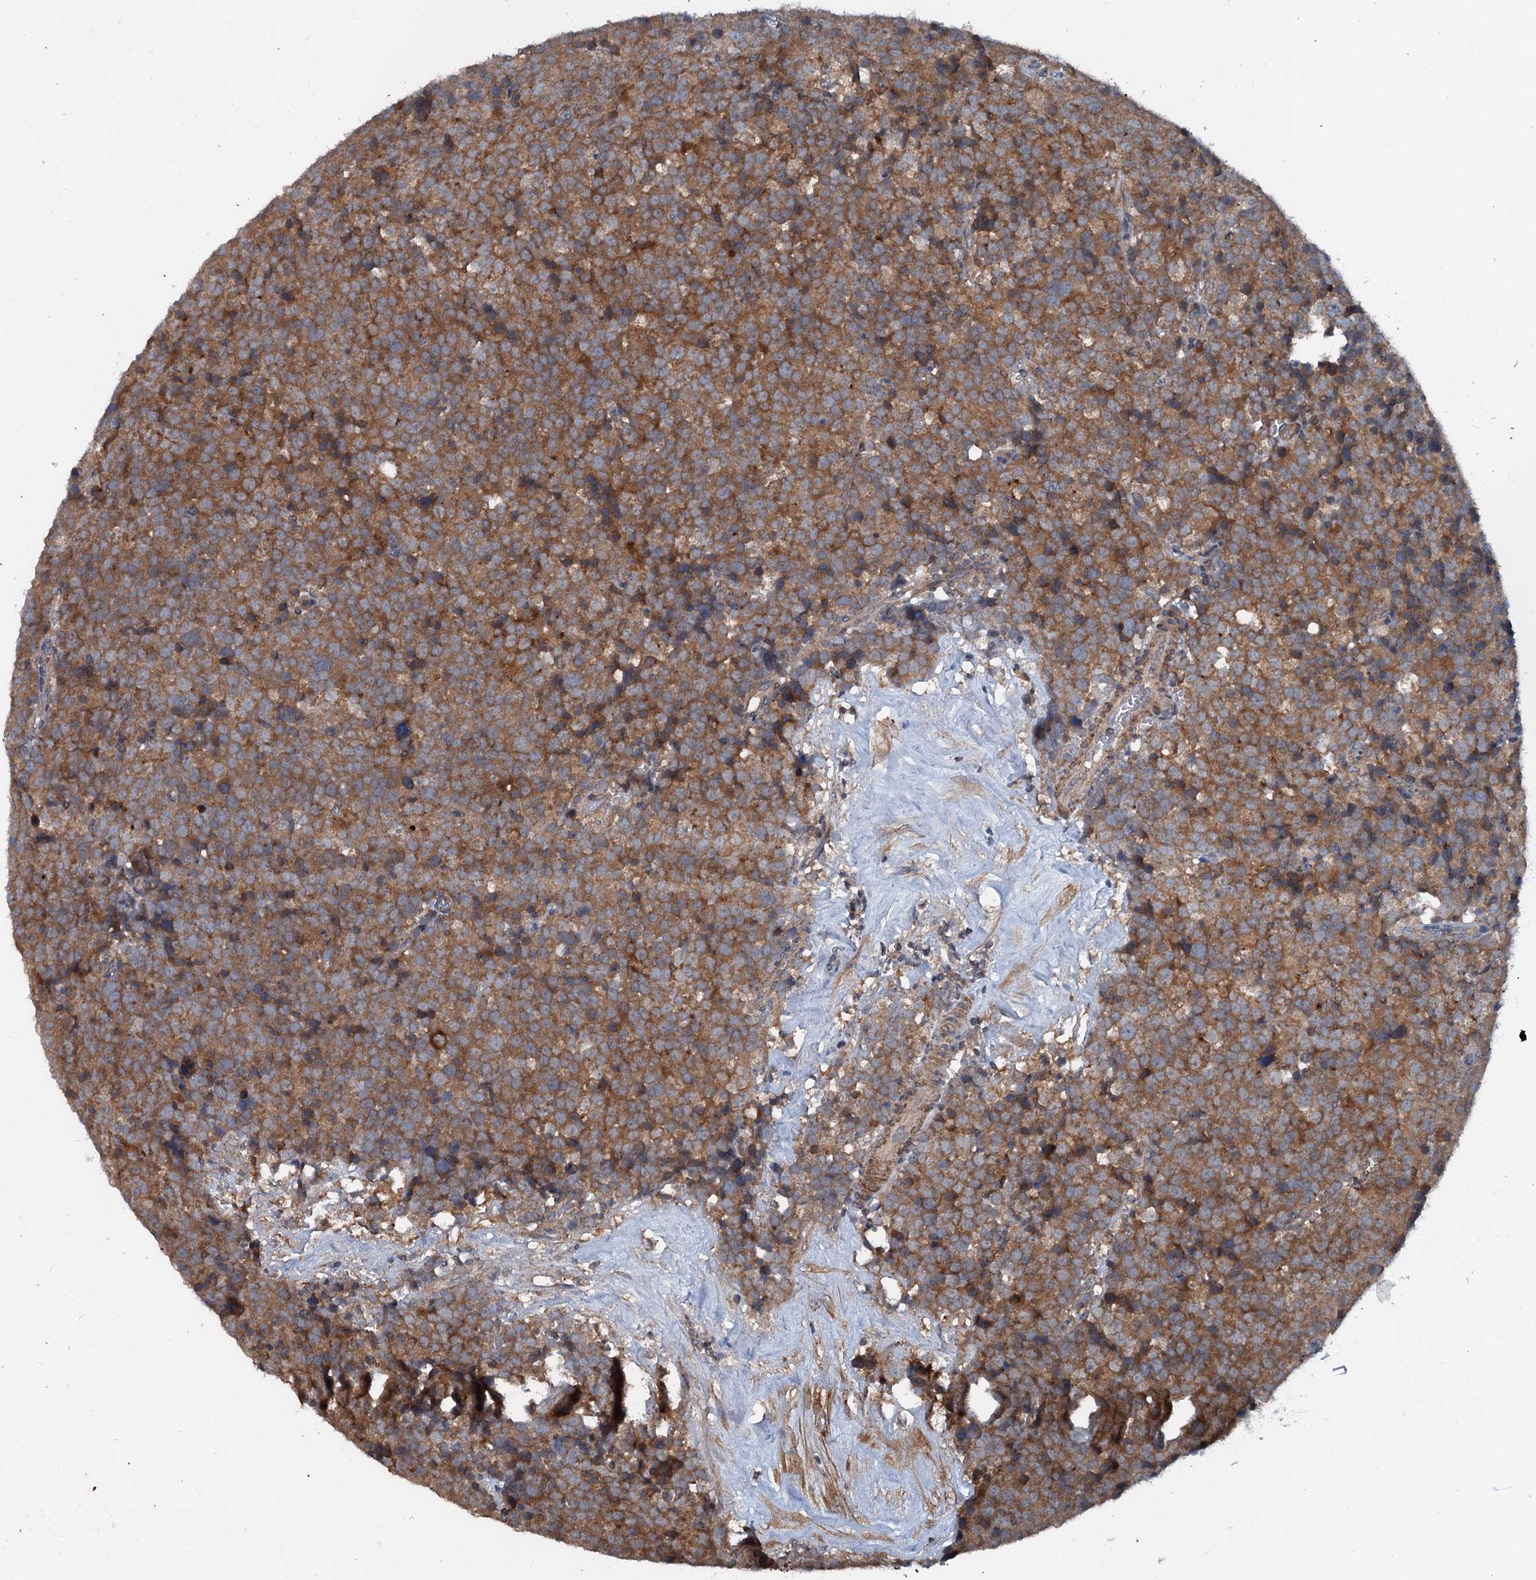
{"staining": {"intensity": "moderate", "quantity": ">75%", "location": "cytoplasmic/membranous"}, "tissue": "testis cancer", "cell_type": "Tumor cells", "image_type": "cancer", "snomed": [{"axis": "morphology", "description": "Seminoma, NOS"}, {"axis": "topography", "description": "Testis"}], "caption": "A medium amount of moderate cytoplasmic/membranous staining is present in approximately >75% of tumor cells in seminoma (testis) tissue. (Stains: DAB in brown, nuclei in blue, Microscopy: brightfield microscopy at high magnification).", "gene": "TEDC1", "patient": {"sex": "male", "age": 71}}